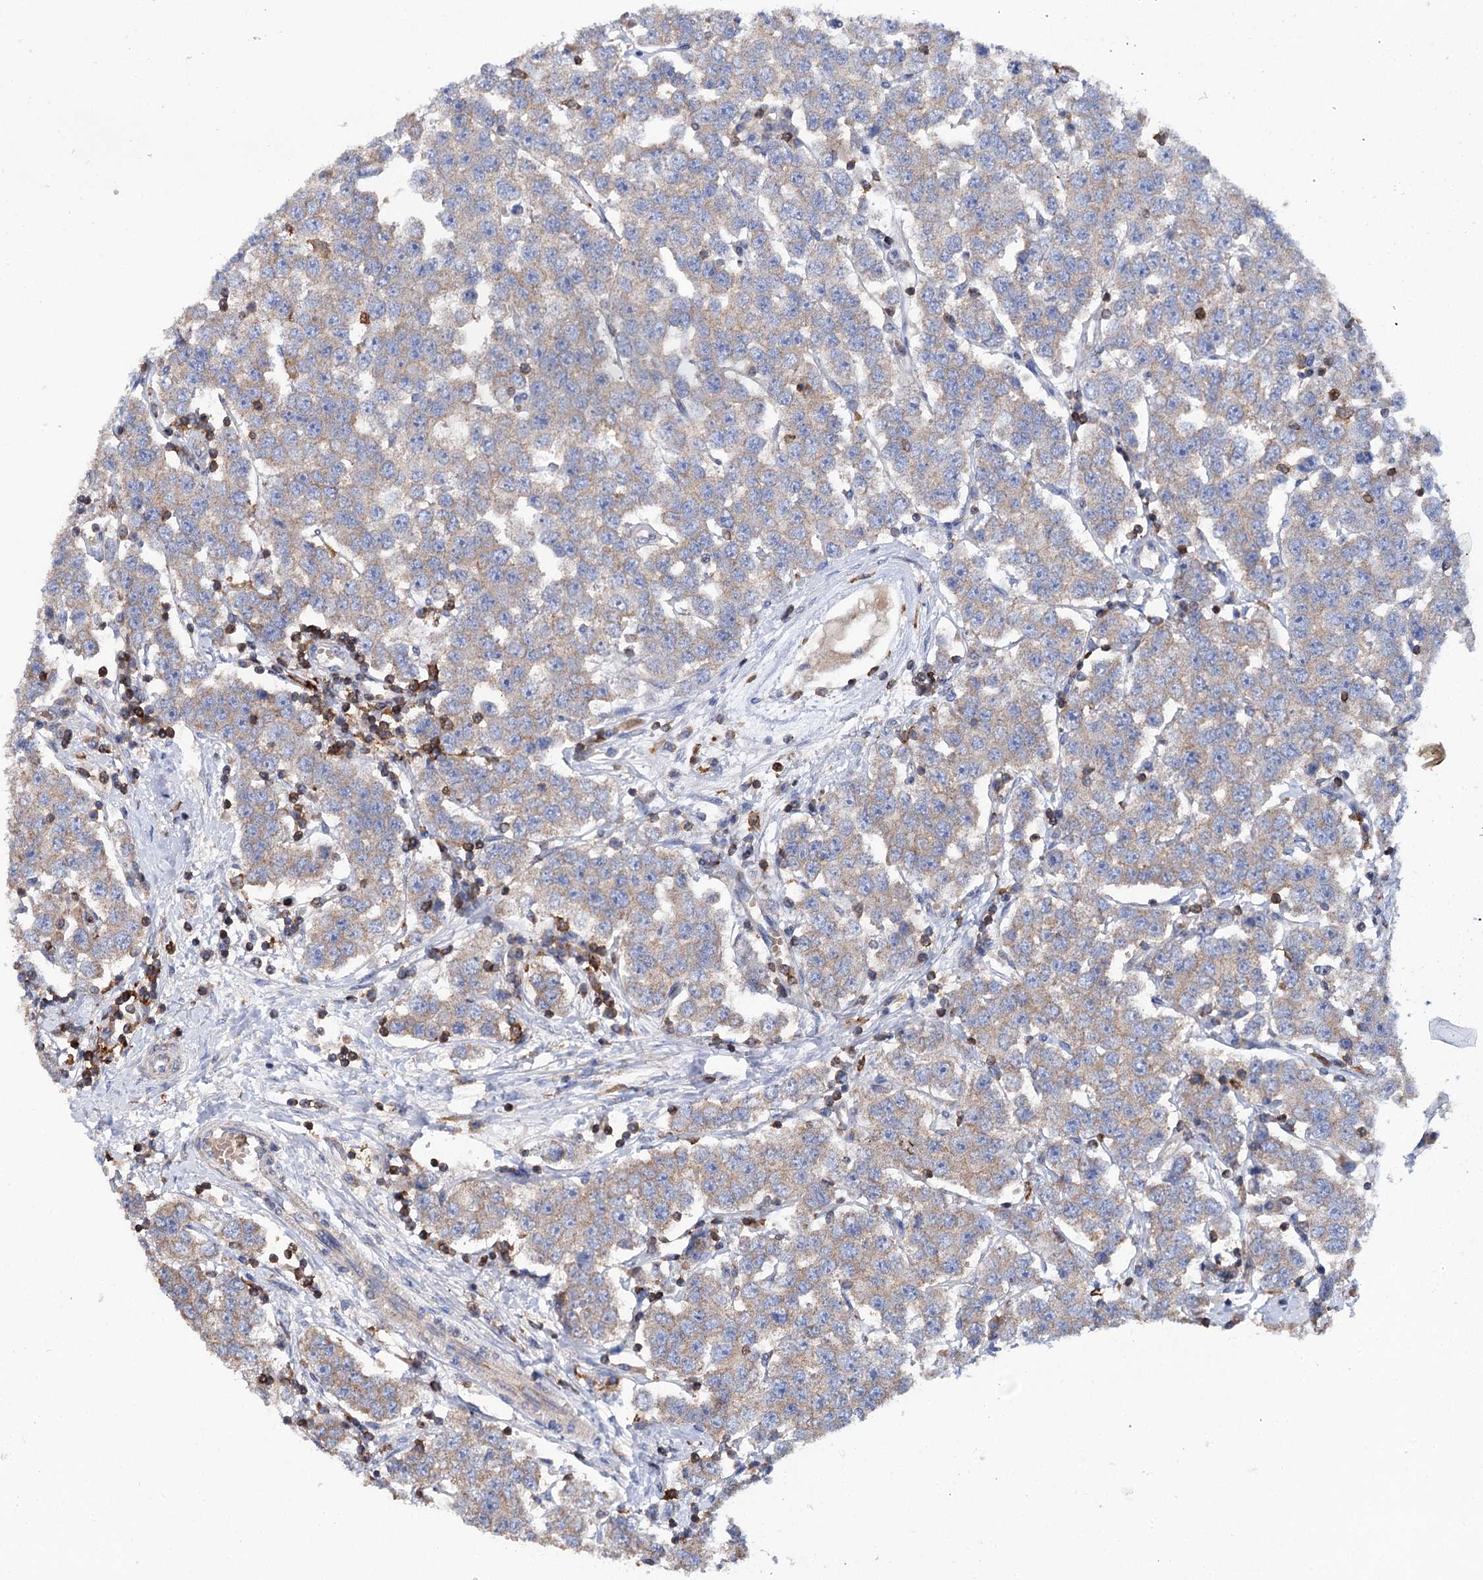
{"staining": {"intensity": "weak", "quantity": ">75%", "location": "cytoplasmic/membranous"}, "tissue": "testis cancer", "cell_type": "Tumor cells", "image_type": "cancer", "snomed": [{"axis": "morphology", "description": "Seminoma, NOS"}, {"axis": "topography", "description": "Testis"}], "caption": "This is a histology image of IHC staining of testis cancer (seminoma), which shows weak expression in the cytoplasmic/membranous of tumor cells.", "gene": "UBASH3B", "patient": {"sex": "male", "age": 28}}